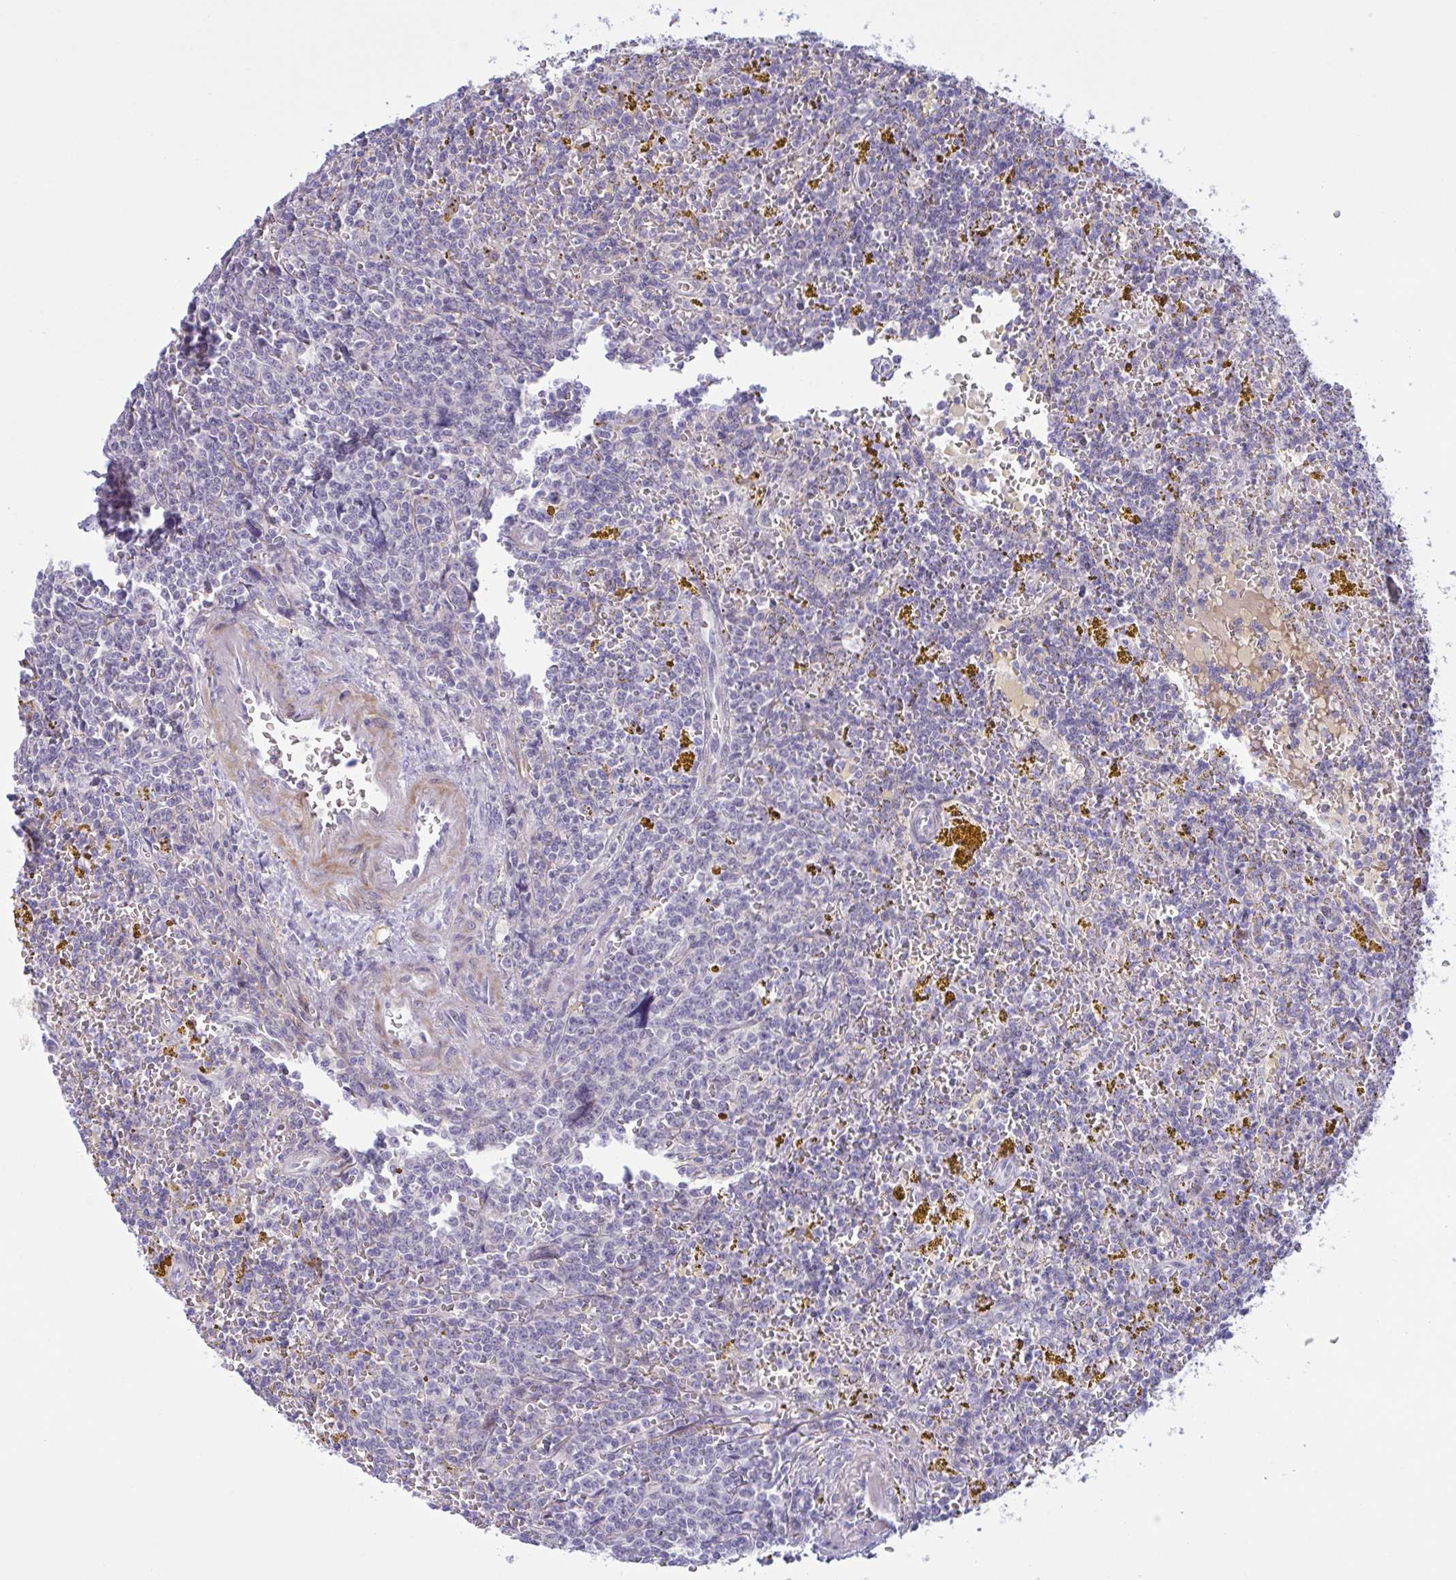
{"staining": {"intensity": "negative", "quantity": "none", "location": "none"}, "tissue": "lymphoma", "cell_type": "Tumor cells", "image_type": "cancer", "snomed": [{"axis": "morphology", "description": "Malignant lymphoma, non-Hodgkin's type, Low grade"}, {"axis": "topography", "description": "Spleen"}, {"axis": "topography", "description": "Lymph node"}], "caption": "There is no significant positivity in tumor cells of malignant lymphoma, non-Hodgkin's type (low-grade).", "gene": "VWC2", "patient": {"sex": "female", "age": 66}}